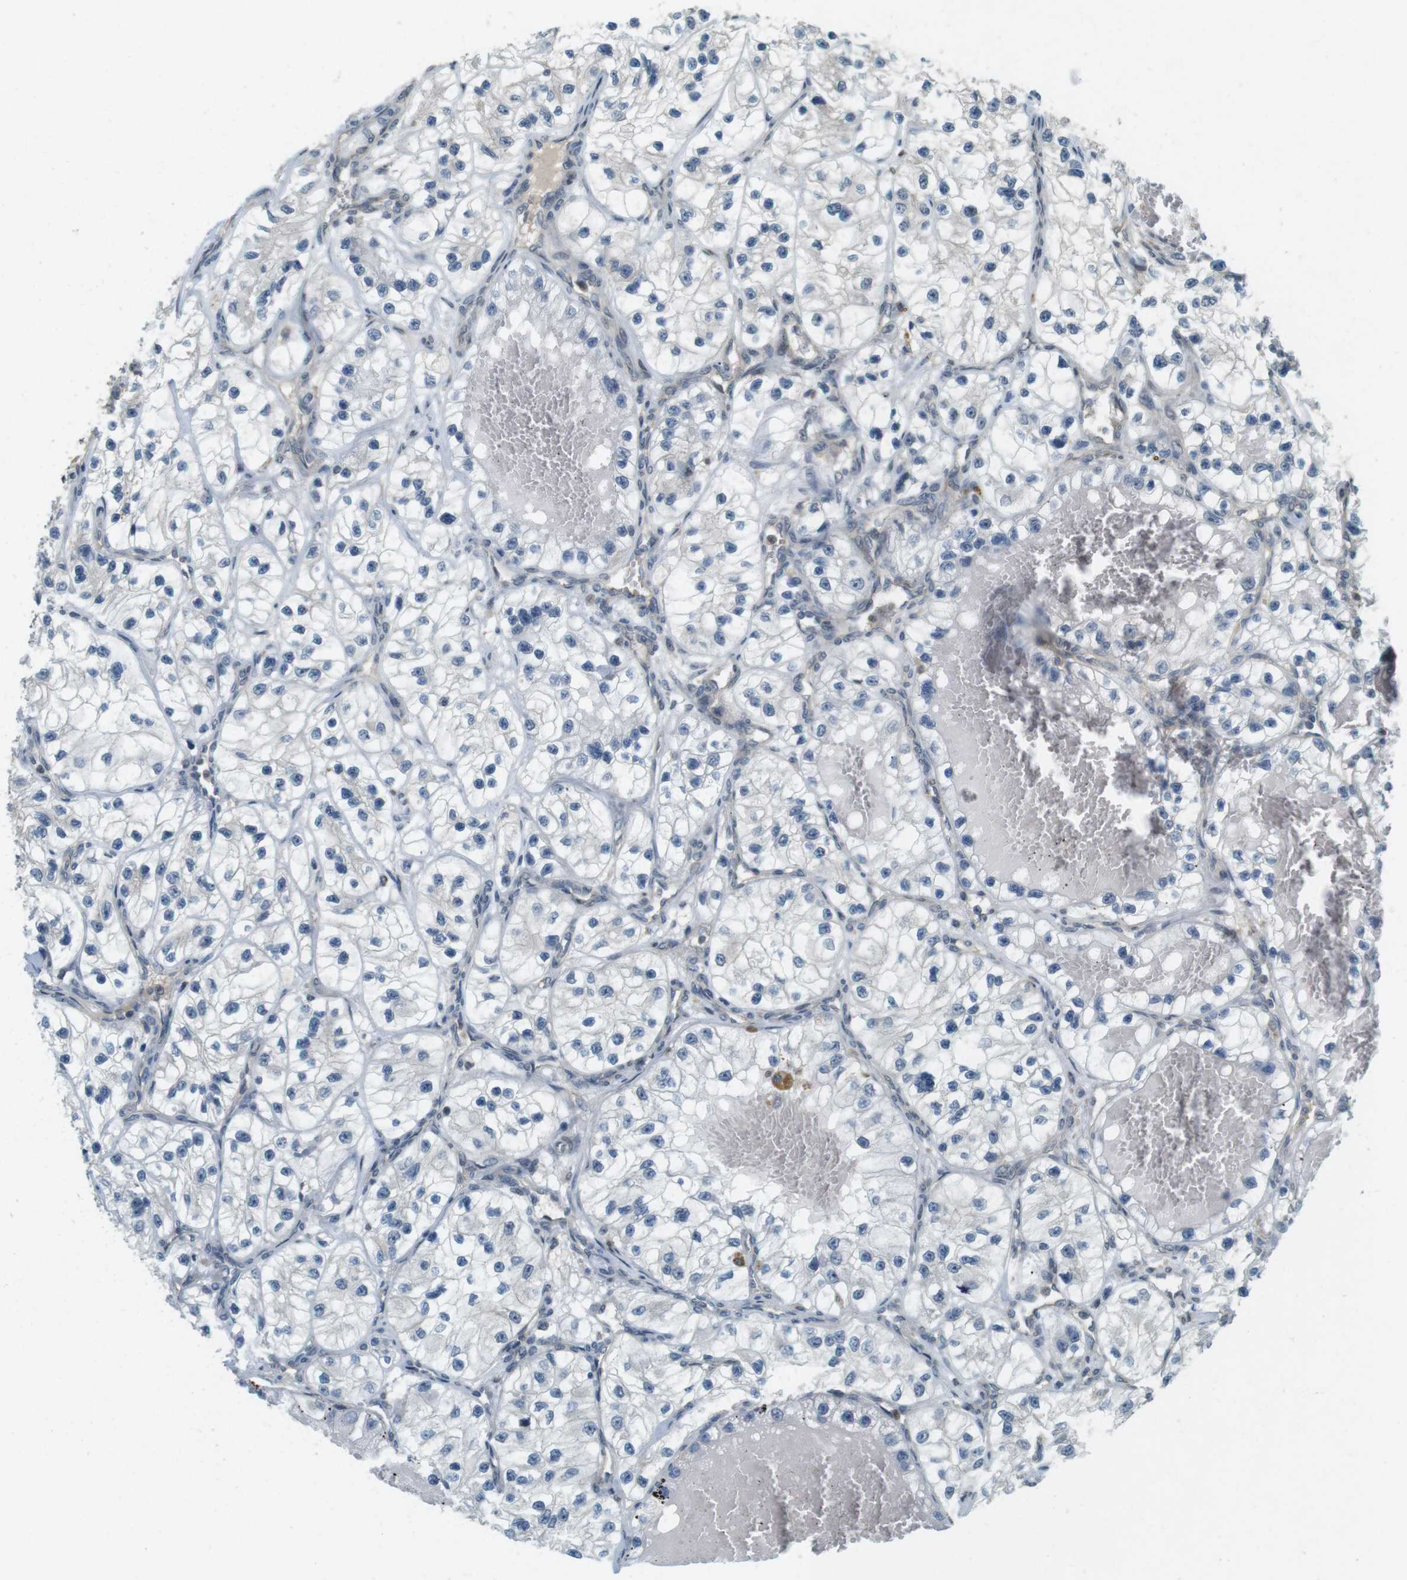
{"staining": {"intensity": "negative", "quantity": "none", "location": "none"}, "tissue": "renal cancer", "cell_type": "Tumor cells", "image_type": "cancer", "snomed": [{"axis": "morphology", "description": "Adenocarcinoma, NOS"}, {"axis": "topography", "description": "Kidney"}], "caption": "There is no significant expression in tumor cells of renal adenocarcinoma. (DAB (3,3'-diaminobenzidine) IHC visualized using brightfield microscopy, high magnification).", "gene": "CDK14", "patient": {"sex": "female", "age": 57}}